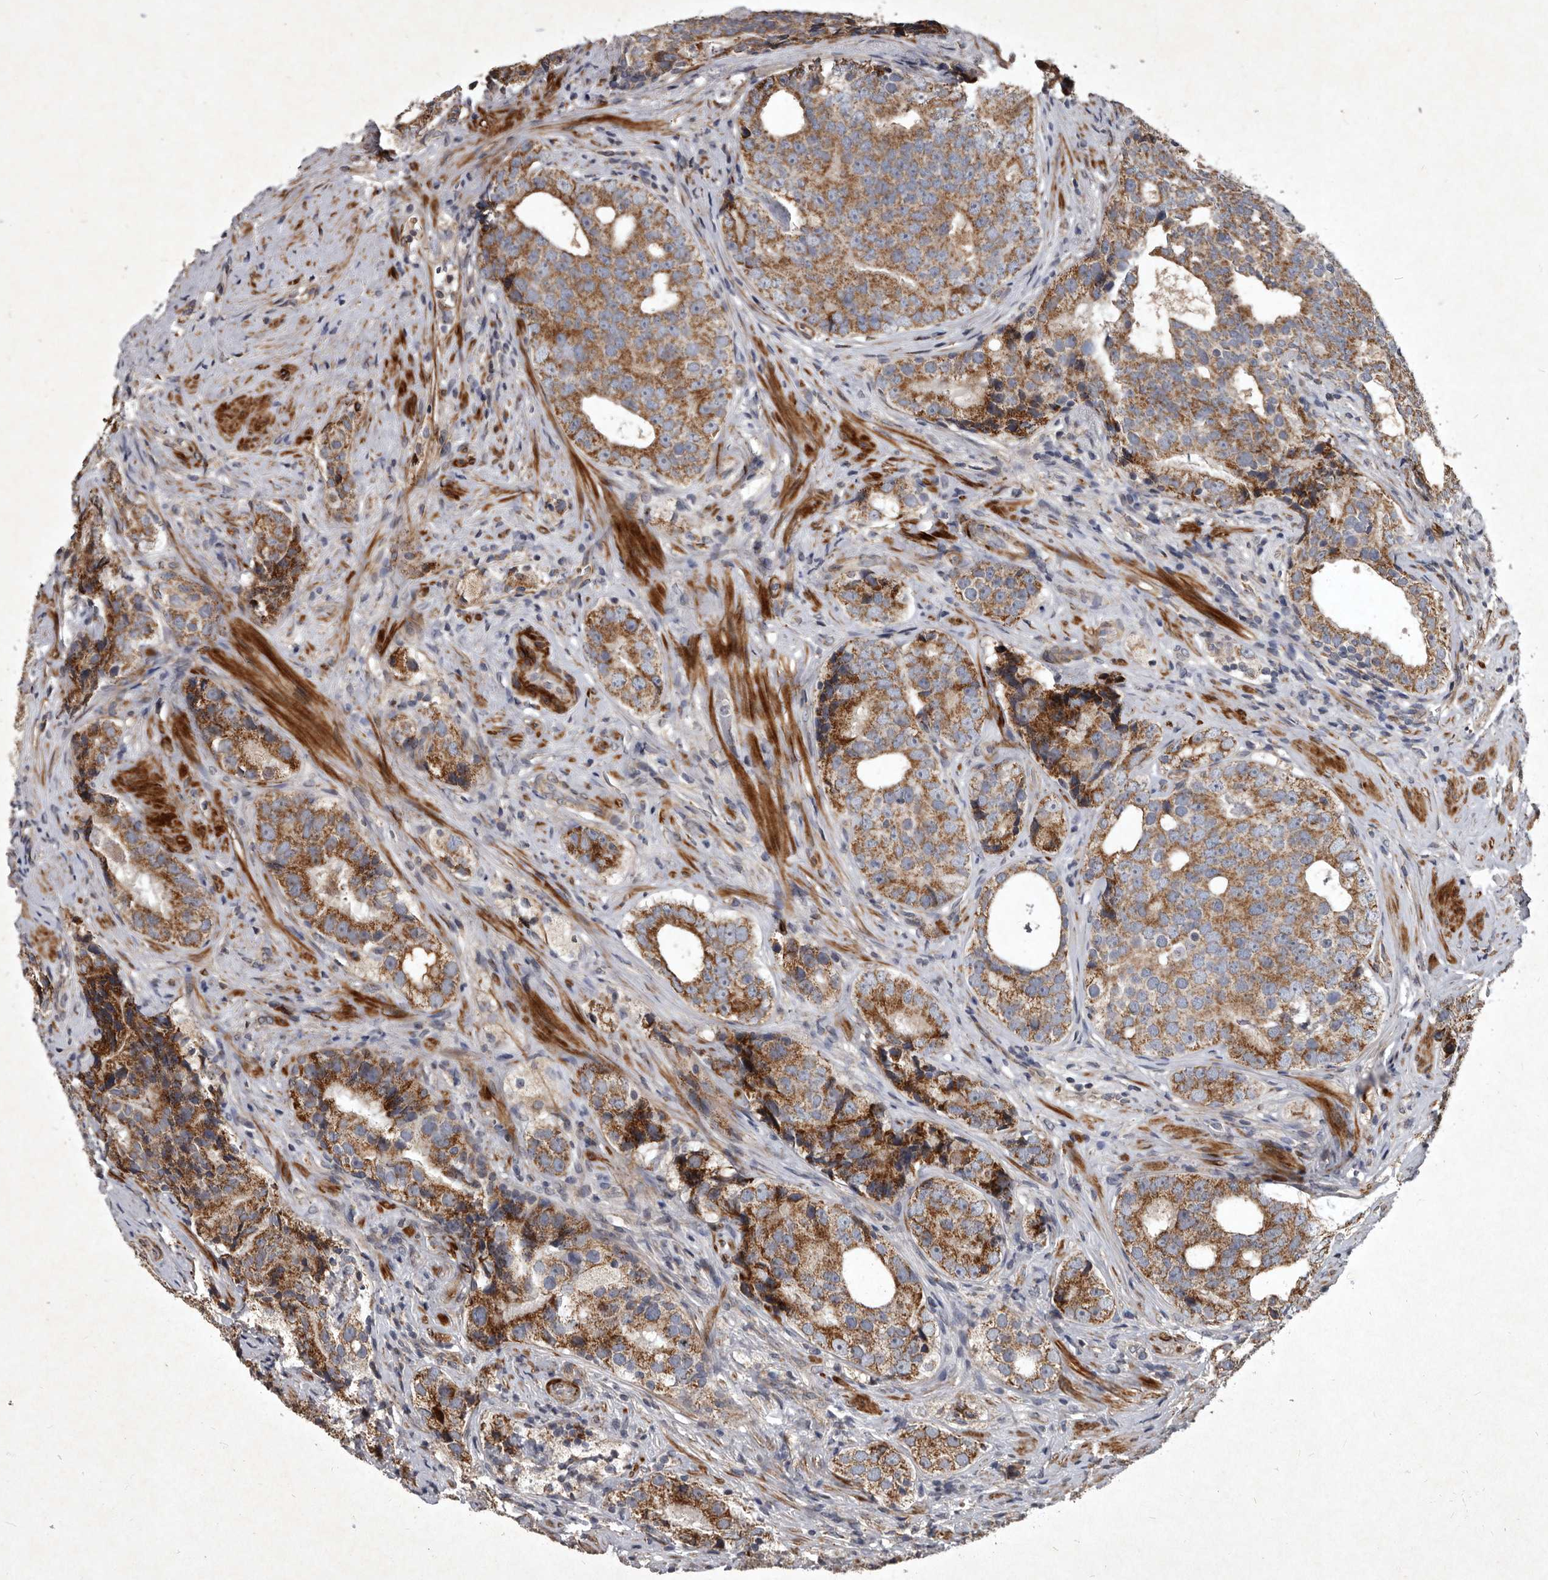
{"staining": {"intensity": "moderate", "quantity": ">75%", "location": "cytoplasmic/membranous"}, "tissue": "prostate cancer", "cell_type": "Tumor cells", "image_type": "cancer", "snomed": [{"axis": "morphology", "description": "Adenocarcinoma, High grade"}, {"axis": "topography", "description": "Prostate"}], "caption": "Moderate cytoplasmic/membranous protein expression is seen in about >75% of tumor cells in prostate cancer.", "gene": "MRPS15", "patient": {"sex": "male", "age": 56}}